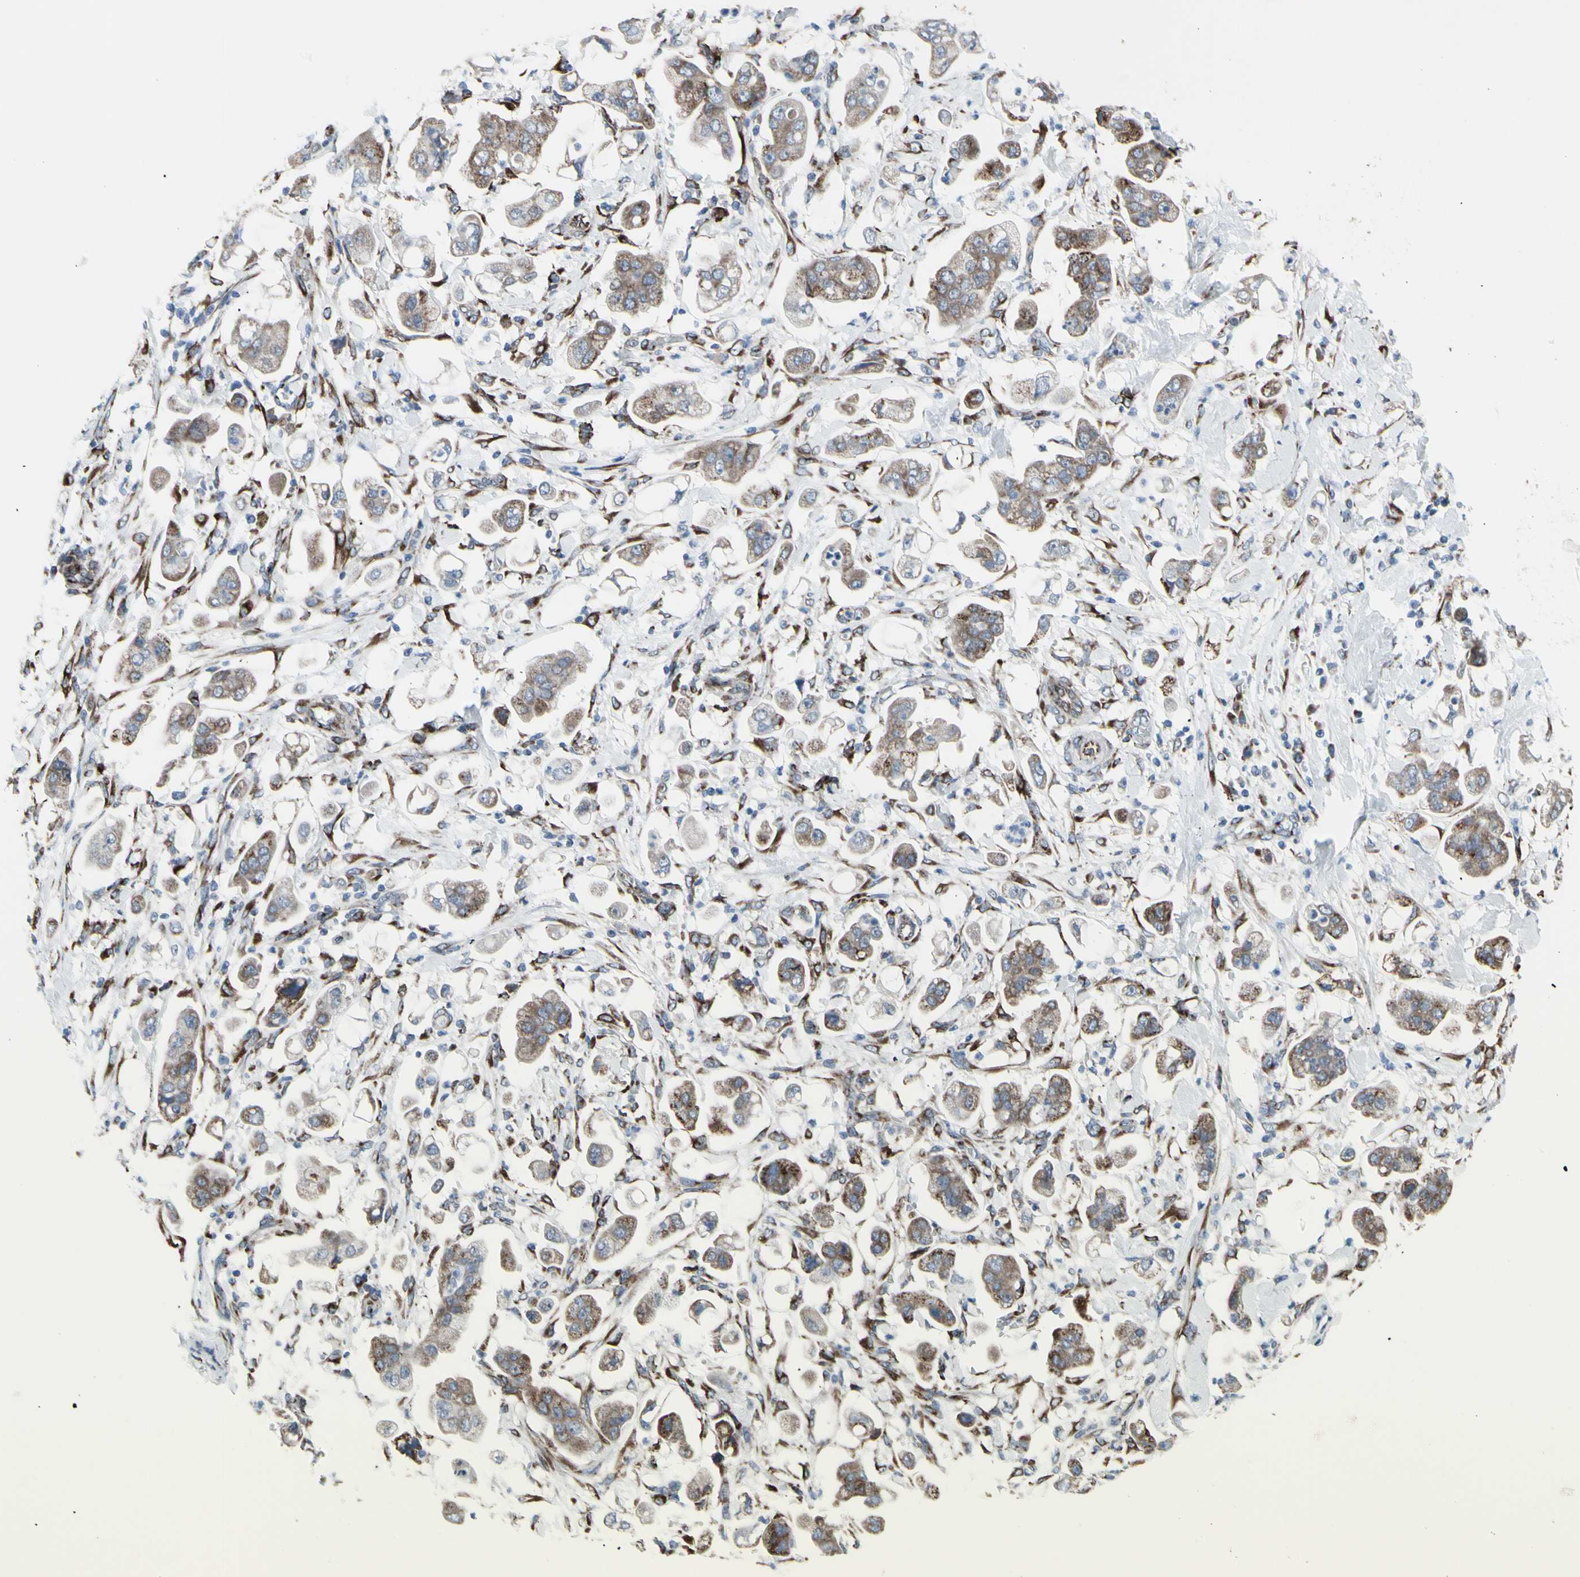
{"staining": {"intensity": "moderate", "quantity": ">75%", "location": "cytoplasmic/membranous"}, "tissue": "stomach cancer", "cell_type": "Tumor cells", "image_type": "cancer", "snomed": [{"axis": "morphology", "description": "Adenocarcinoma, NOS"}, {"axis": "topography", "description": "Stomach"}], "caption": "Brown immunohistochemical staining in stomach cancer (adenocarcinoma) demonstrates moderate cytoplasmic/membranous positivity in about >75% of tumor cells.", "gene": "GLG1", "patient": {"sex": "male", "age": 62}}